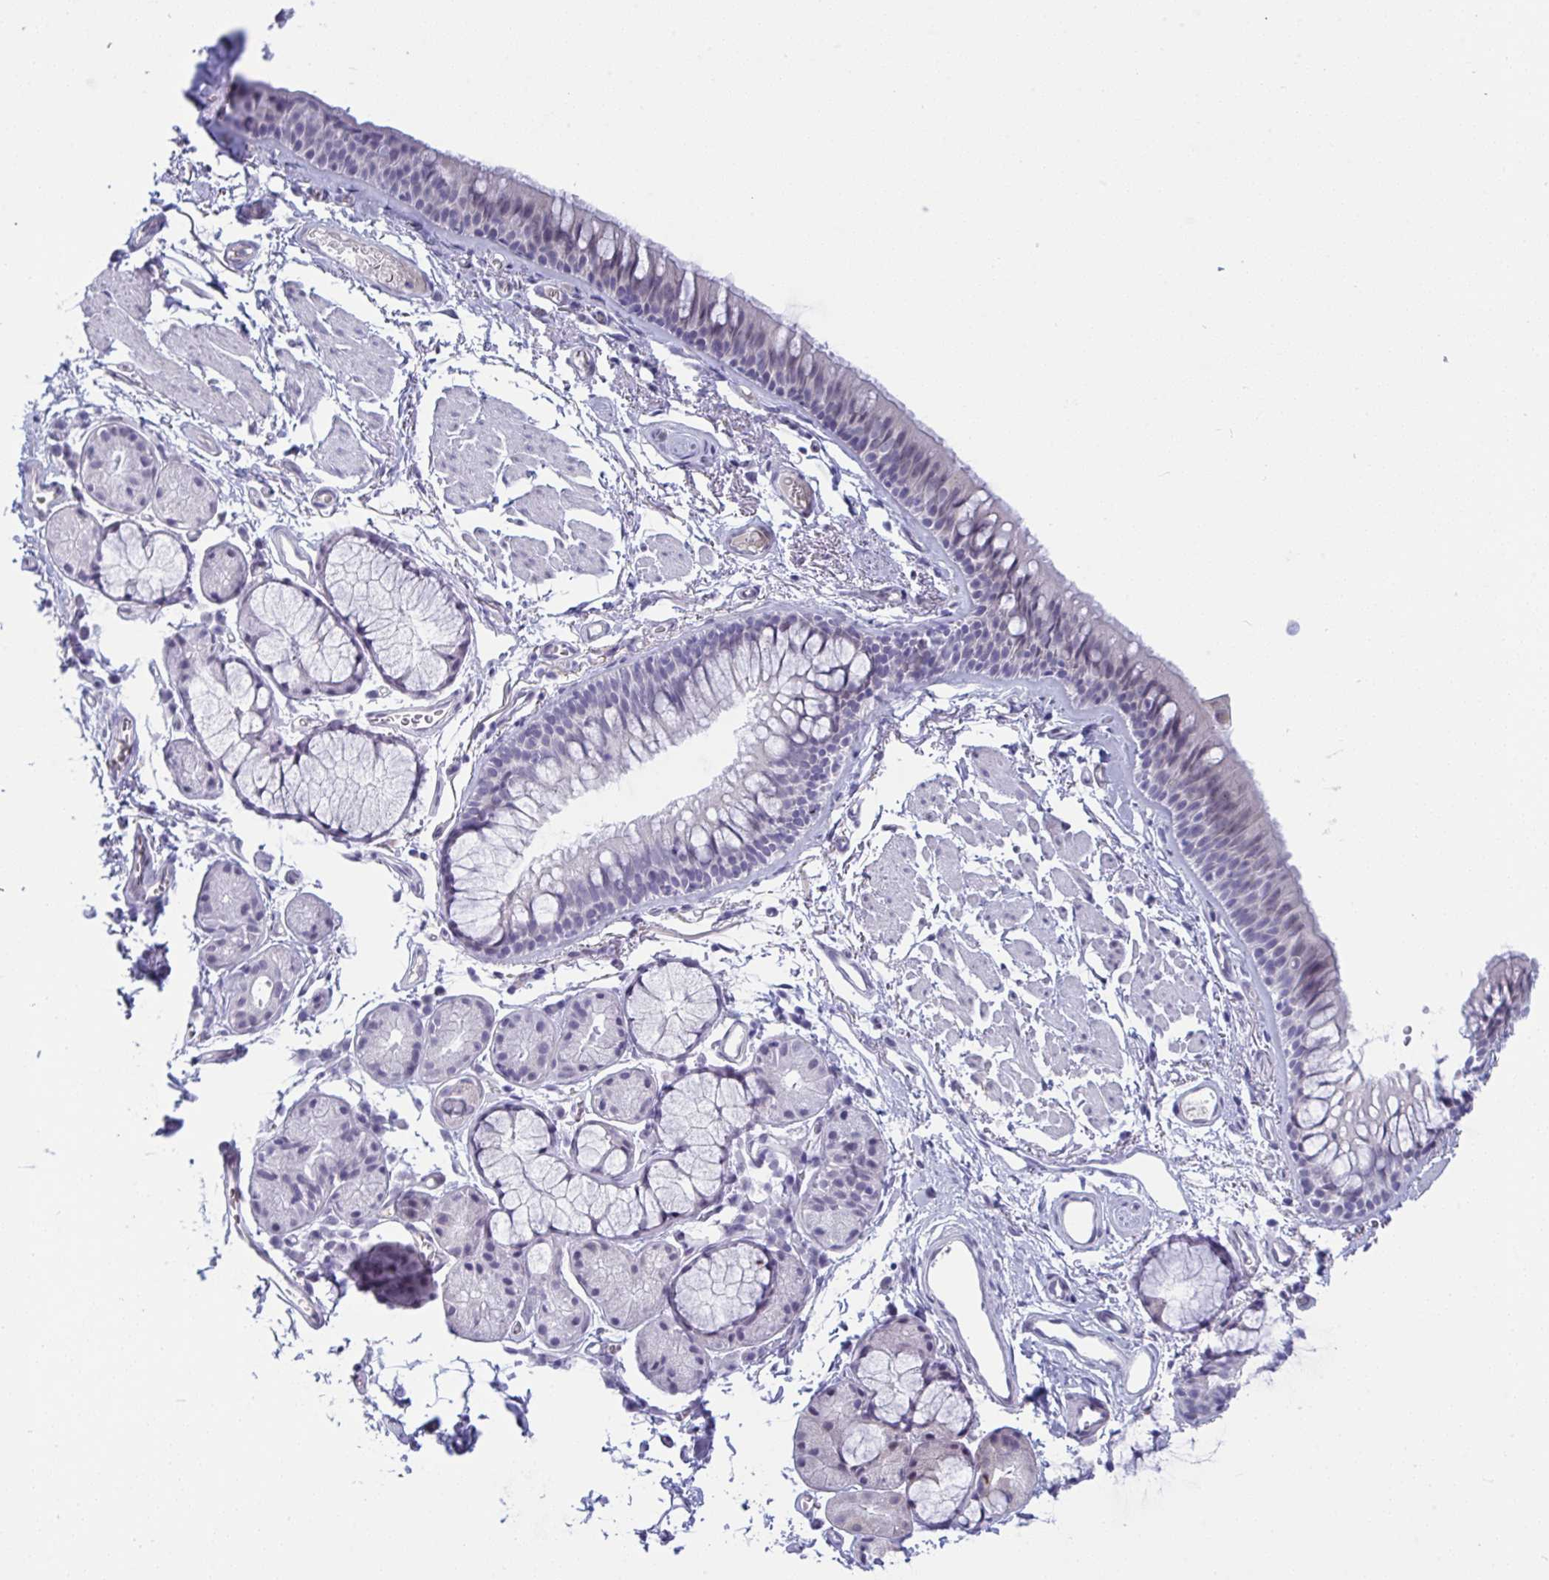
{"staining": {"intensity": "negative", "quantity": "none", "location": "none"}, "tissue": "bronchus", "cell_type": "Respiratory epithelial cells", "image_type": "normal", "snomed": [{"axis": "morphology", "description": "Normal tissue, NOS"}, {"axis": "topography", "description": "Cartilage tissue"}, {"axis": "topography", "description": "Bronchus"}], "caption": "The micrograph exhibits no significant expression in respiratory epithelial cells of bronchus.", "gene": "PRDM9", "patient": {"sex": "female", "age": 79}}